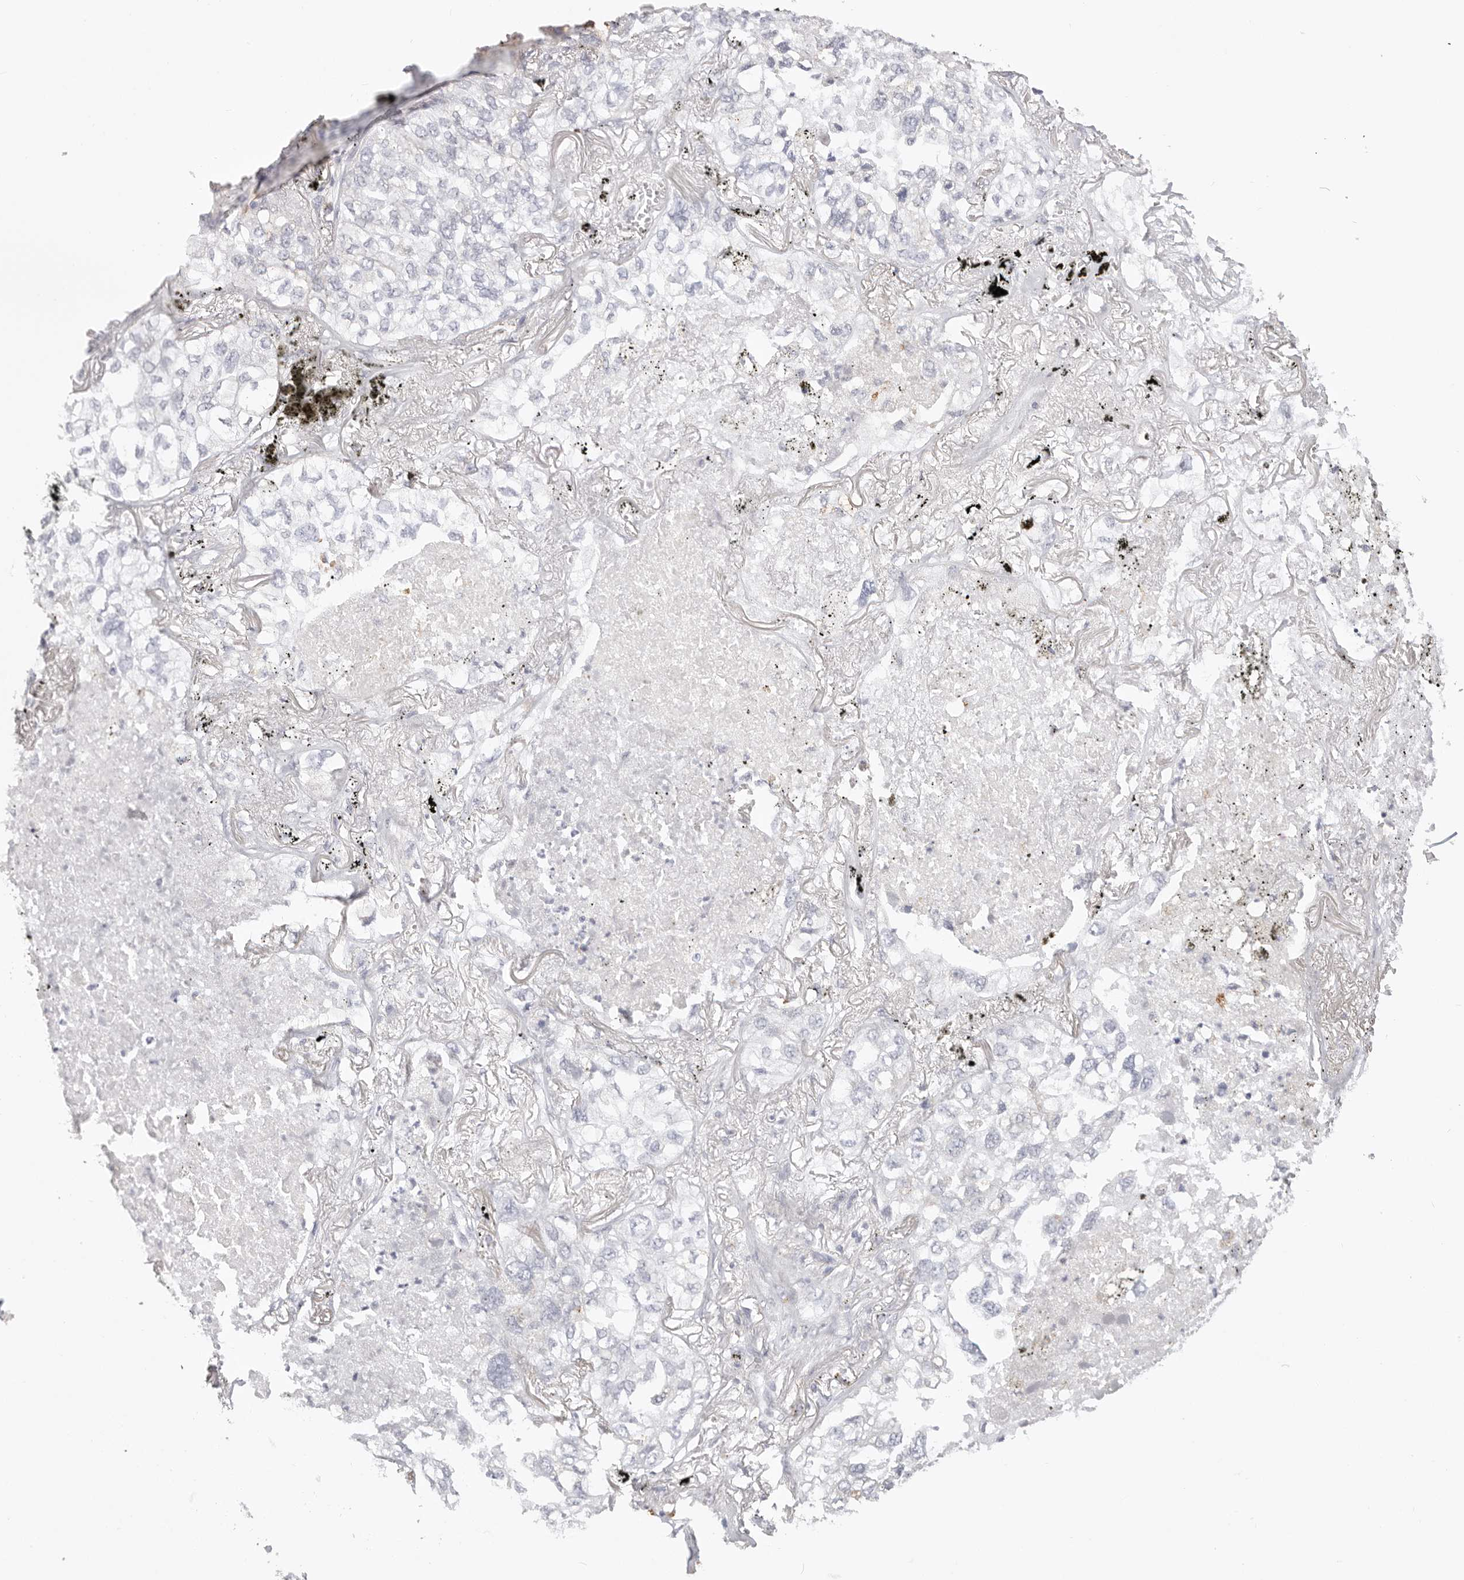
{"staining": {"intensity": "negative", "quantity": "none", "location": "none"}, "tissue": "lung cancer", "cell_type": "Tumor cells", "image_type": "cancer", "snomed": [{"axis": "morphology", "description": "Adenocarcinoma, NOS"}, {"axis": "topography", "description": "Lung"}], "caption": "Histopathology image shows no protein expression in tumor cells of lung cancer tissue.", "gene": "STKLD1", "patient": {"sex": "male", "age": 65}}